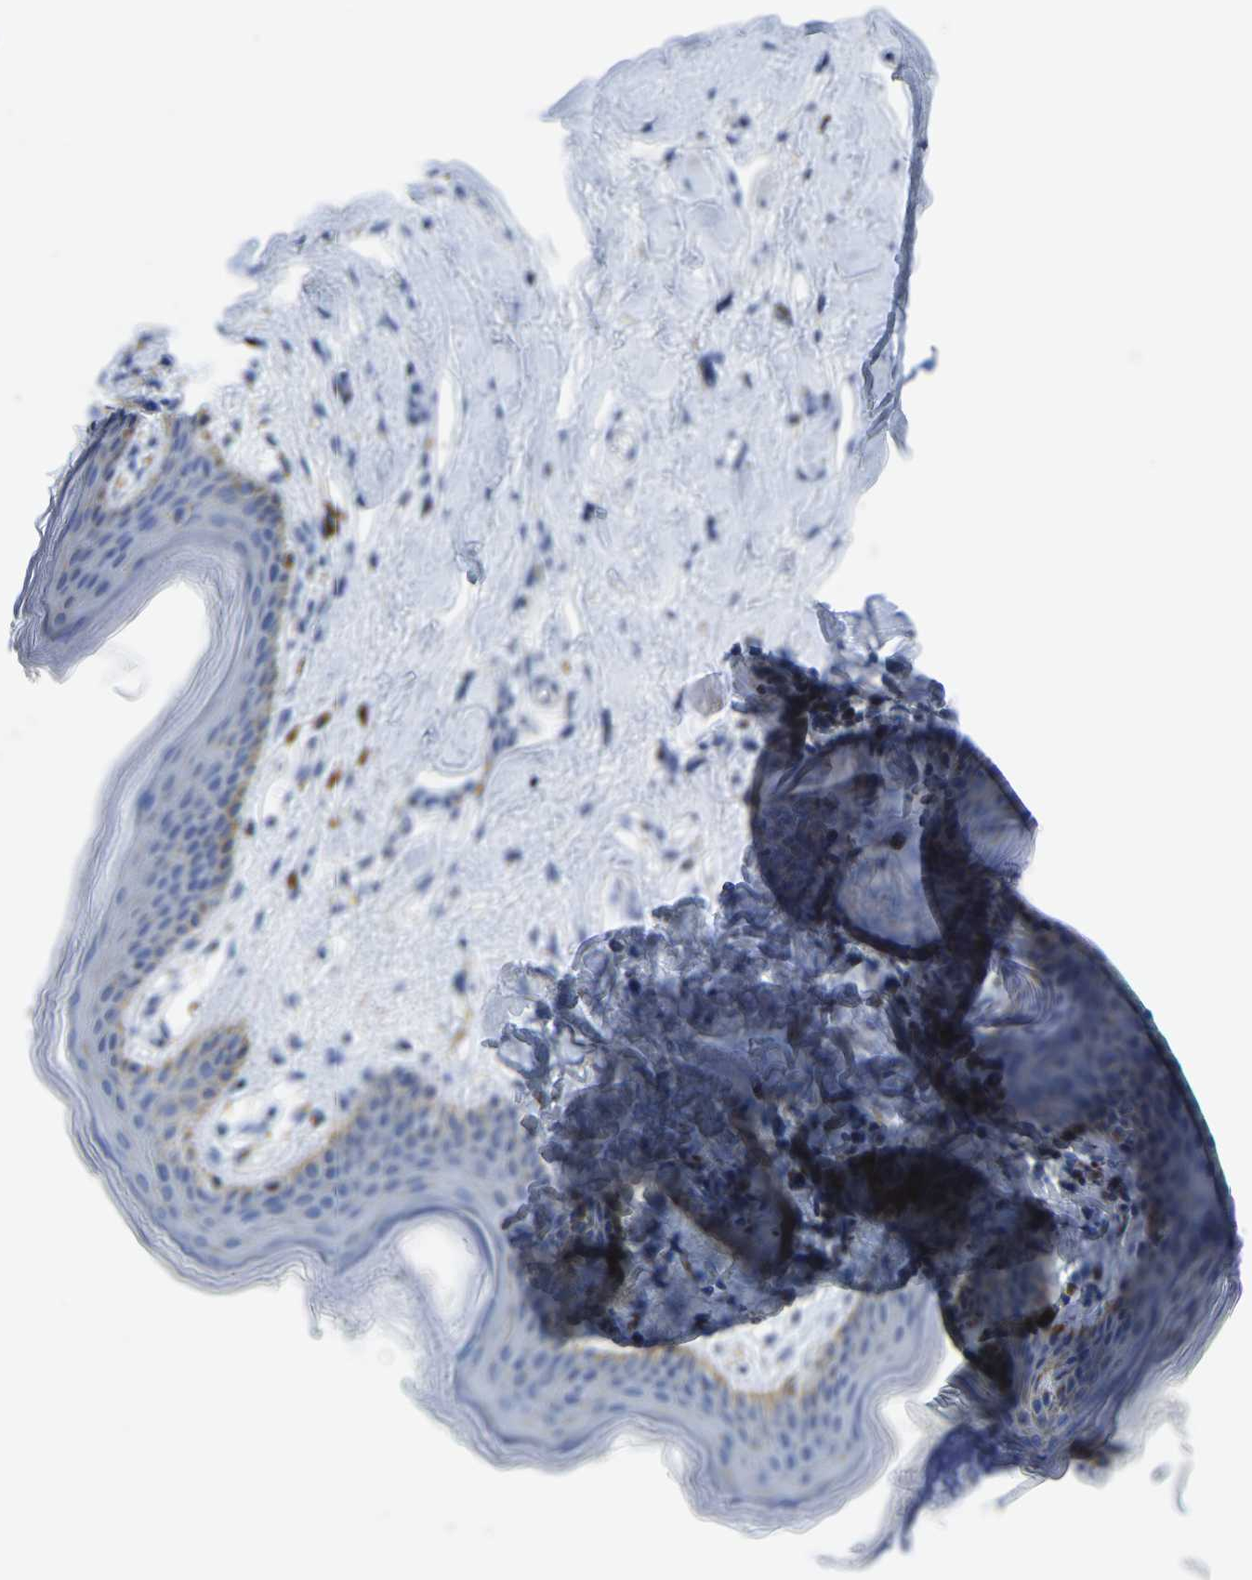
{"staining": {"intensity": "weak", "quantity": "<25%", "location": "cytoplasmic/membranous"}, "tissue": "skin", "cell_type": "Epidermal cells", "image_type": "normal", "snomed": [{"axis": "morphology", "description": "Normal tissue, NOS"}, {"axis": "topography", "description": "Vulva"}], "caption": "This is an immunohistochemistry (IHC) histopathology image of normal human skin. There is no expression in epidermal cells.", "gene": "ETFA", "patient": {"sex": "female", "age": 66}}